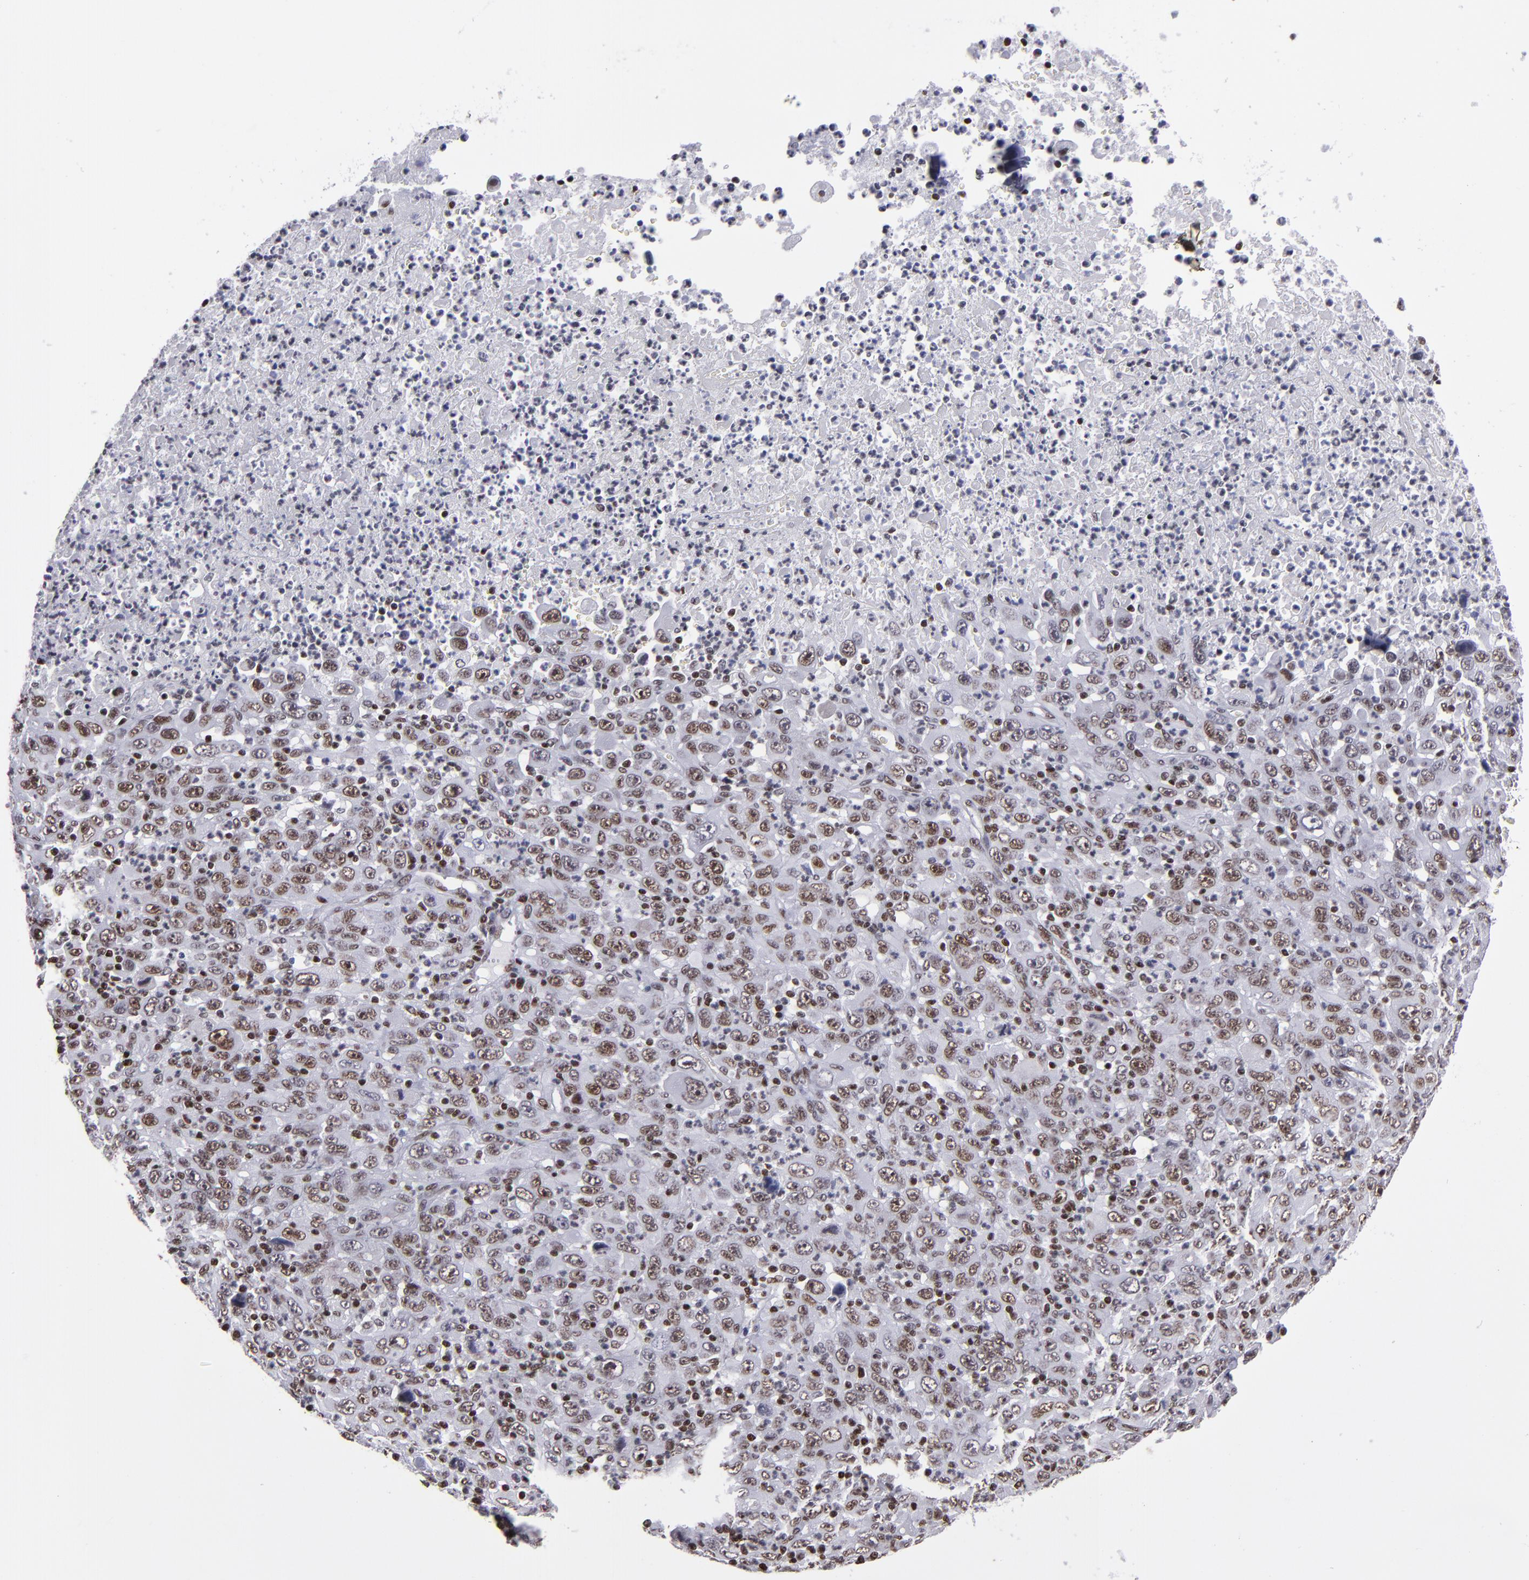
{"staining": {"intensity": "moderate", "quantity": ">75%", "location": "nuclear"}, "tissue": "melanoma", "cell_type": "Tumor cells", "image_type": "cancer", "snomed": [{"axis": "morphology", "description": "Malignant melanoma, Metastatic site"}, {"axis": "topography", "description": "Skin"}], "caption": "Moderate nuclear protein staining is appreciated in approximately >75% of tumor cells in malignant melanoma (metastatic site).", "gene": "TERF2", "patient": {"sex": "female", "age": 56}}